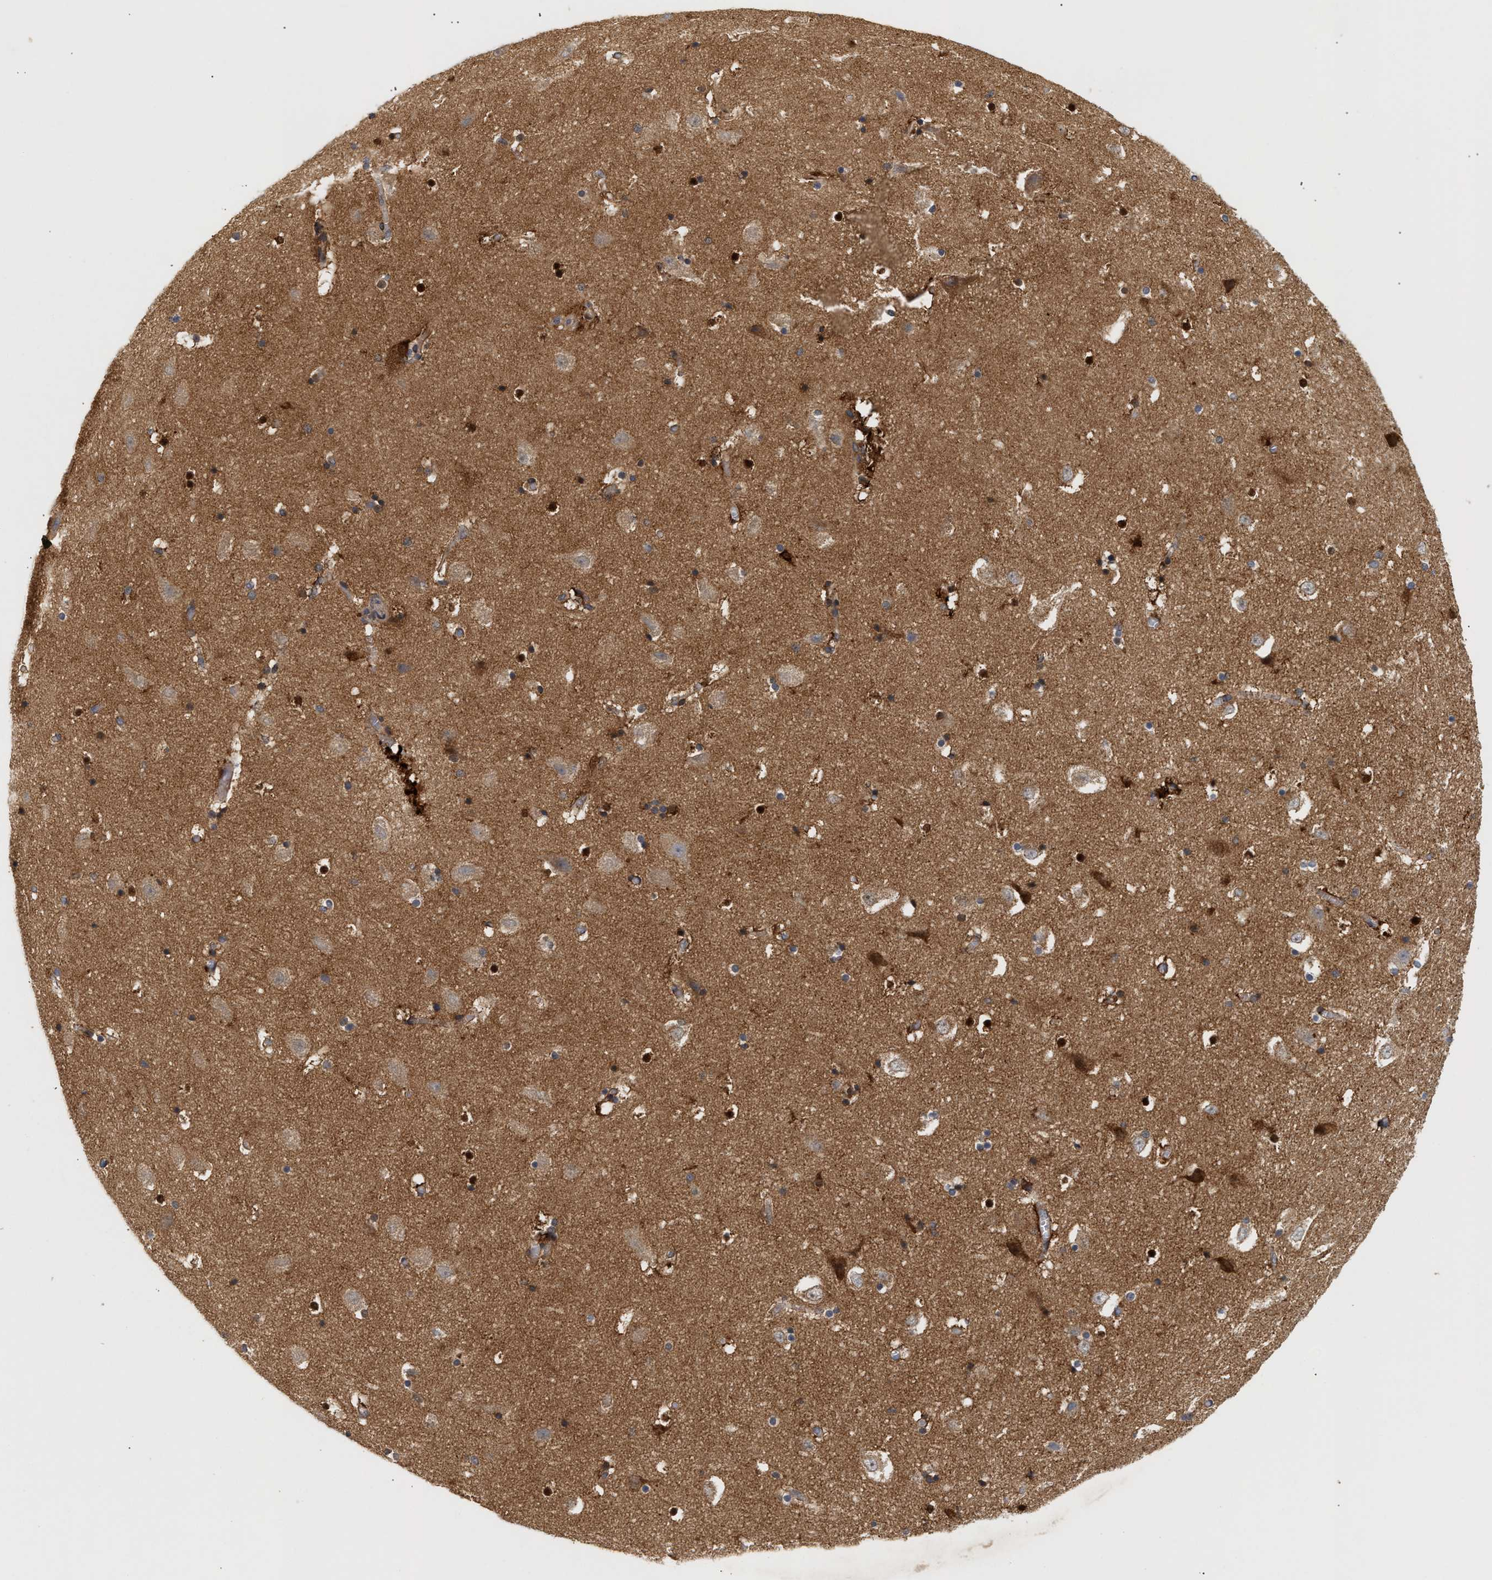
{"staining": {"intensity": "strong", "quantity": "<25%", "location": "nuclear"}, "tissue": "hippocampus", "cell_type": "Glial cells", "image_type": "normal", "snomed": [{"axis": "morphology", "description": "Normal tissue, NOS"}, {"axis": "topography", "description": "Hippocampus"}], "caption": "This micrograph shows immunohistochemistry (IHC) staining of normal human hippocampus, with medium strong nuclear staining in about <25% of glial cells.", "gene": "PLCD1", "patient": {"sex": "male", "age": 45}}